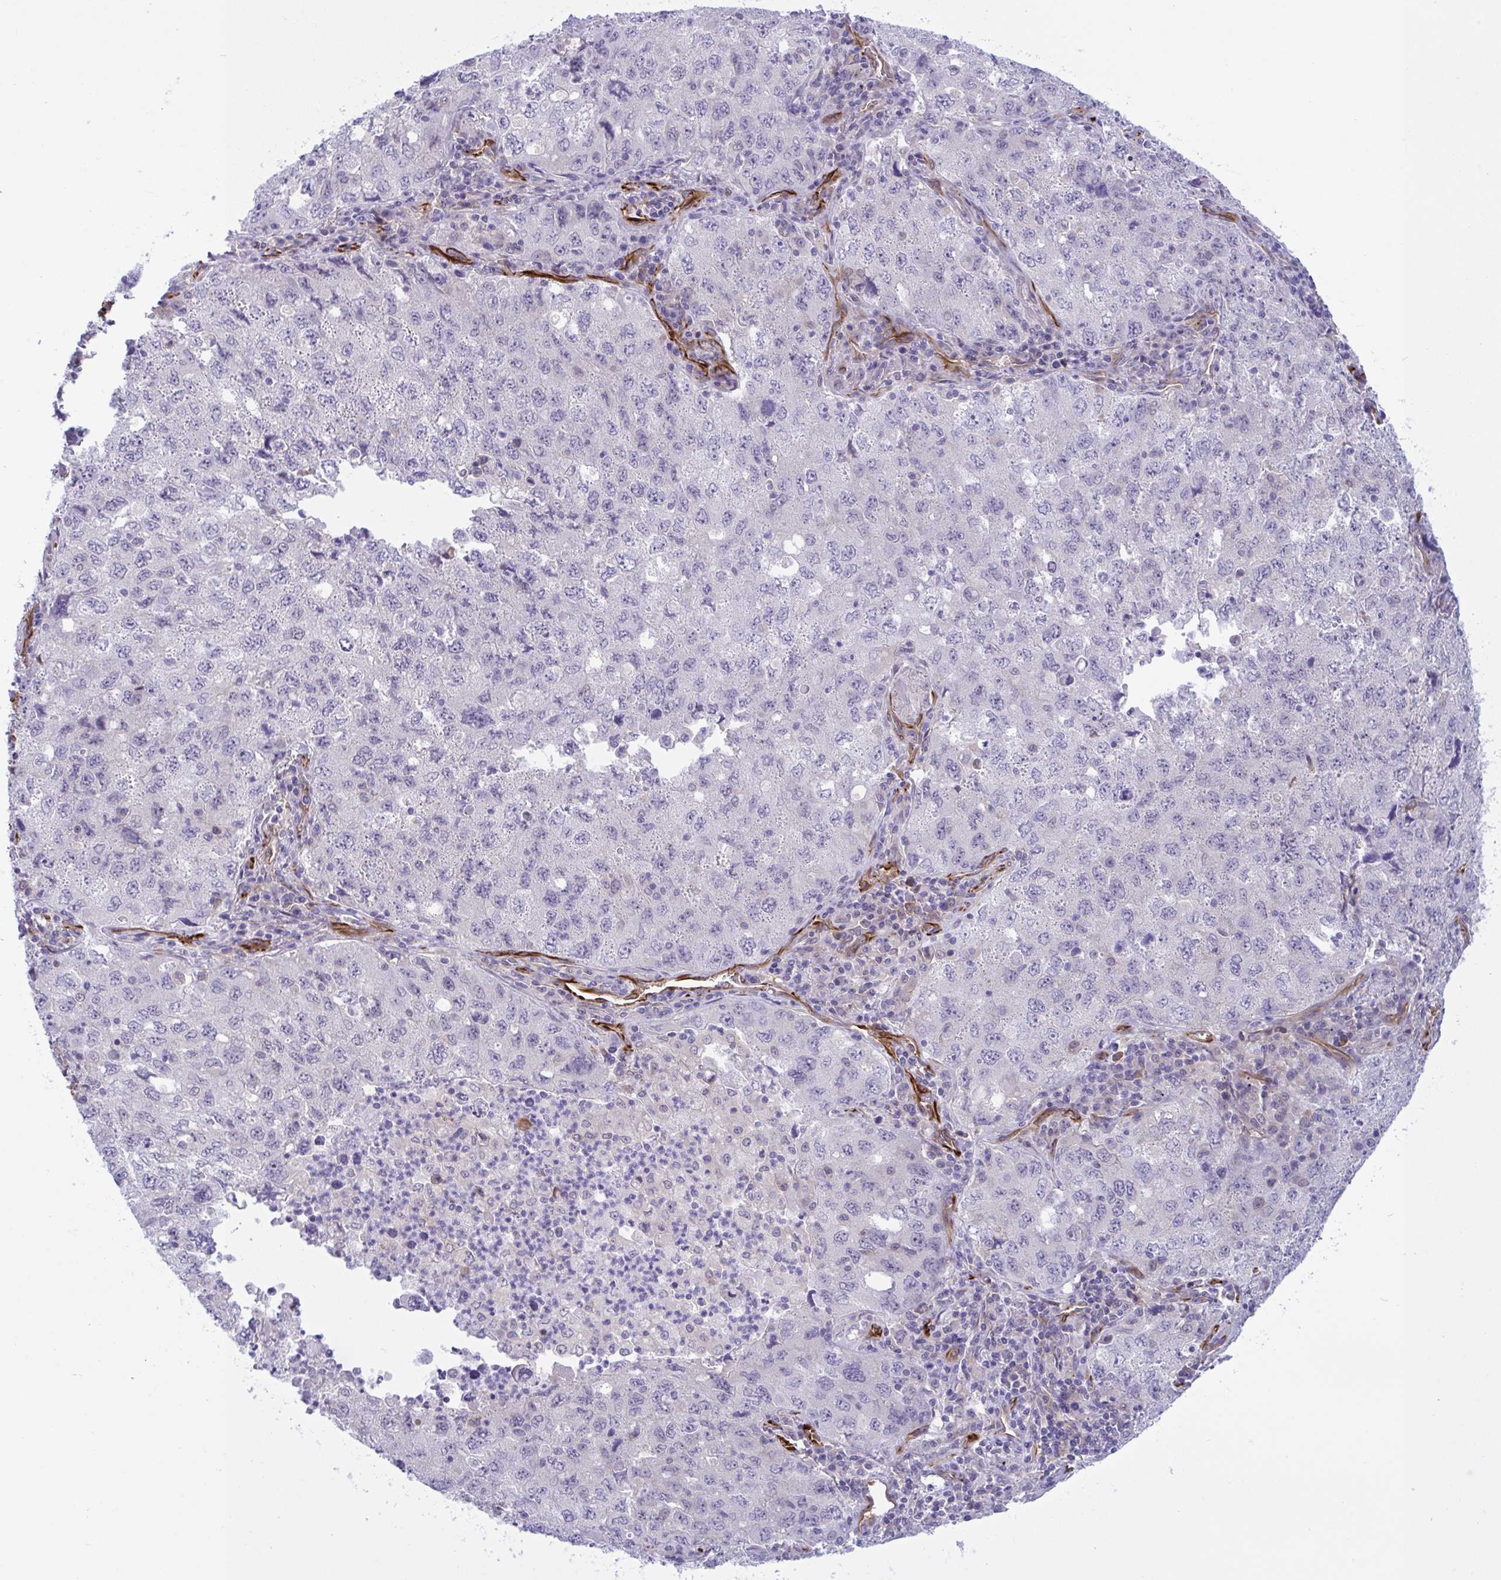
{"staining": {"intensity": "negative", "quantity": "none", "location": "none"}, "tissue": "lung cancer", "cell_type": "Tumor cells", "image_type": "cancer", "snomed": [{"axis": "morphology", "description": "Adenocarcinoma, NOS"}, {"axis": "topography", "description": "Lung"}], "caption": "Photomicrograph shows no protein positivity in tumor cells of lung cancer (adenocarcinoma) tissue. (Brightfield microscopy of DAB immunohistochemistry at high magnification).", "gene": "PRRT4", "patient": {"sex": "female", "age": 57}}